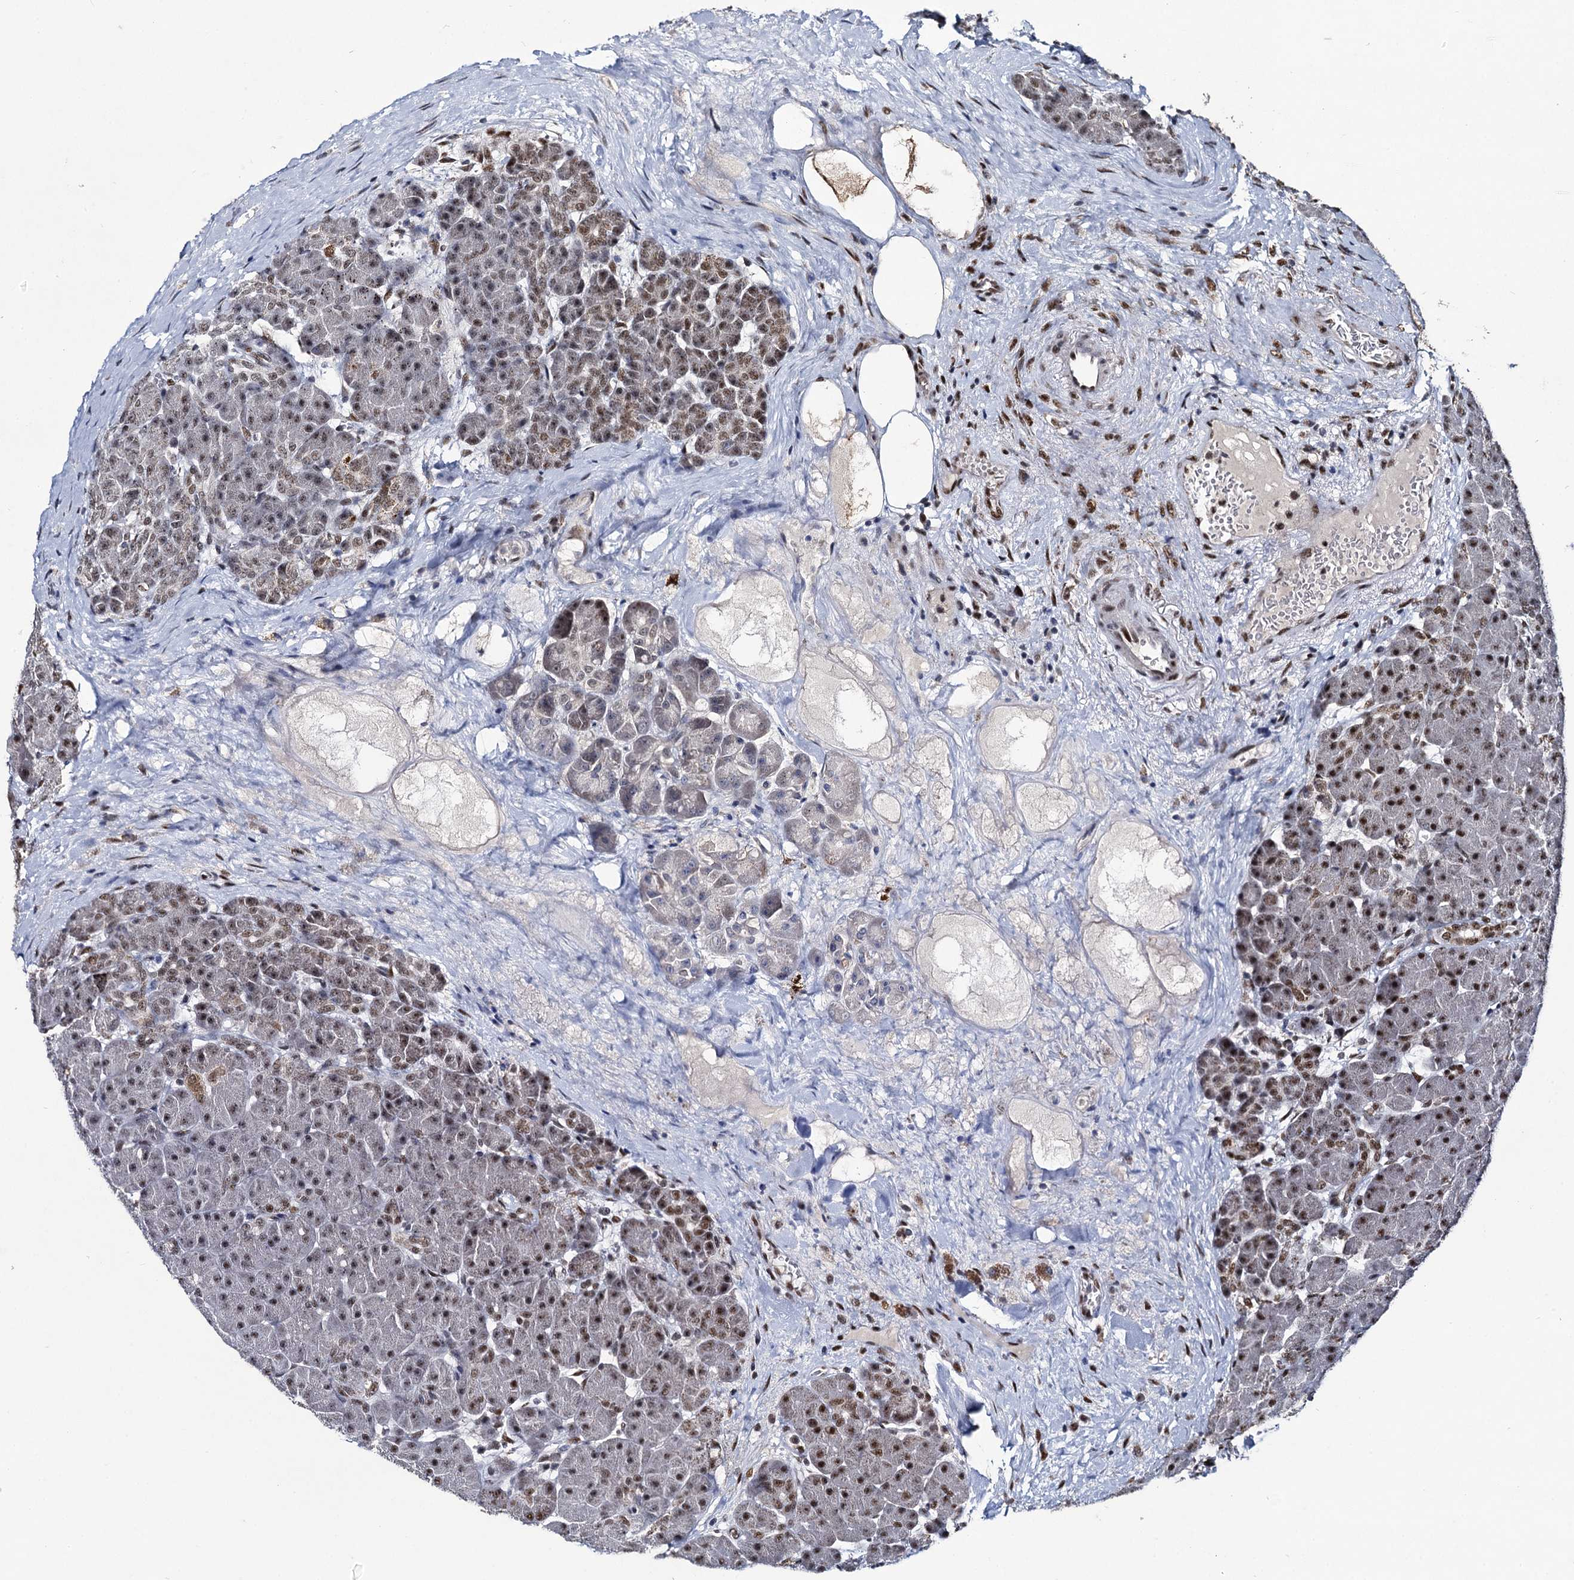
{"staining": {"intensity": "moderate", "quantity": "<25%", "location": "cytoplasmic/membranous,nuclear"}, "tissue": "pancreas", "cell_type": "Exocrine glandular cells", "image_type": "normal", "snomed": [{"axis": "morphology", "description": "Normal tissue, NOS"}, {"axis": "topography", "description": "Pancreas"}], "caption": "Immunohistochemical staining of unremarkable human pancreas exhibits <25% levels of moderate cytoplasmic/membranous,nuclear protein positivity in about <25% of exocrine glandular cells. The staining was performed using DAB, with brown indicating positive protein expression. Nuclei are stained blue with hematoxylin.", "gene": "RPUSD4", "patient": {"sex": "male", "age": 66}}